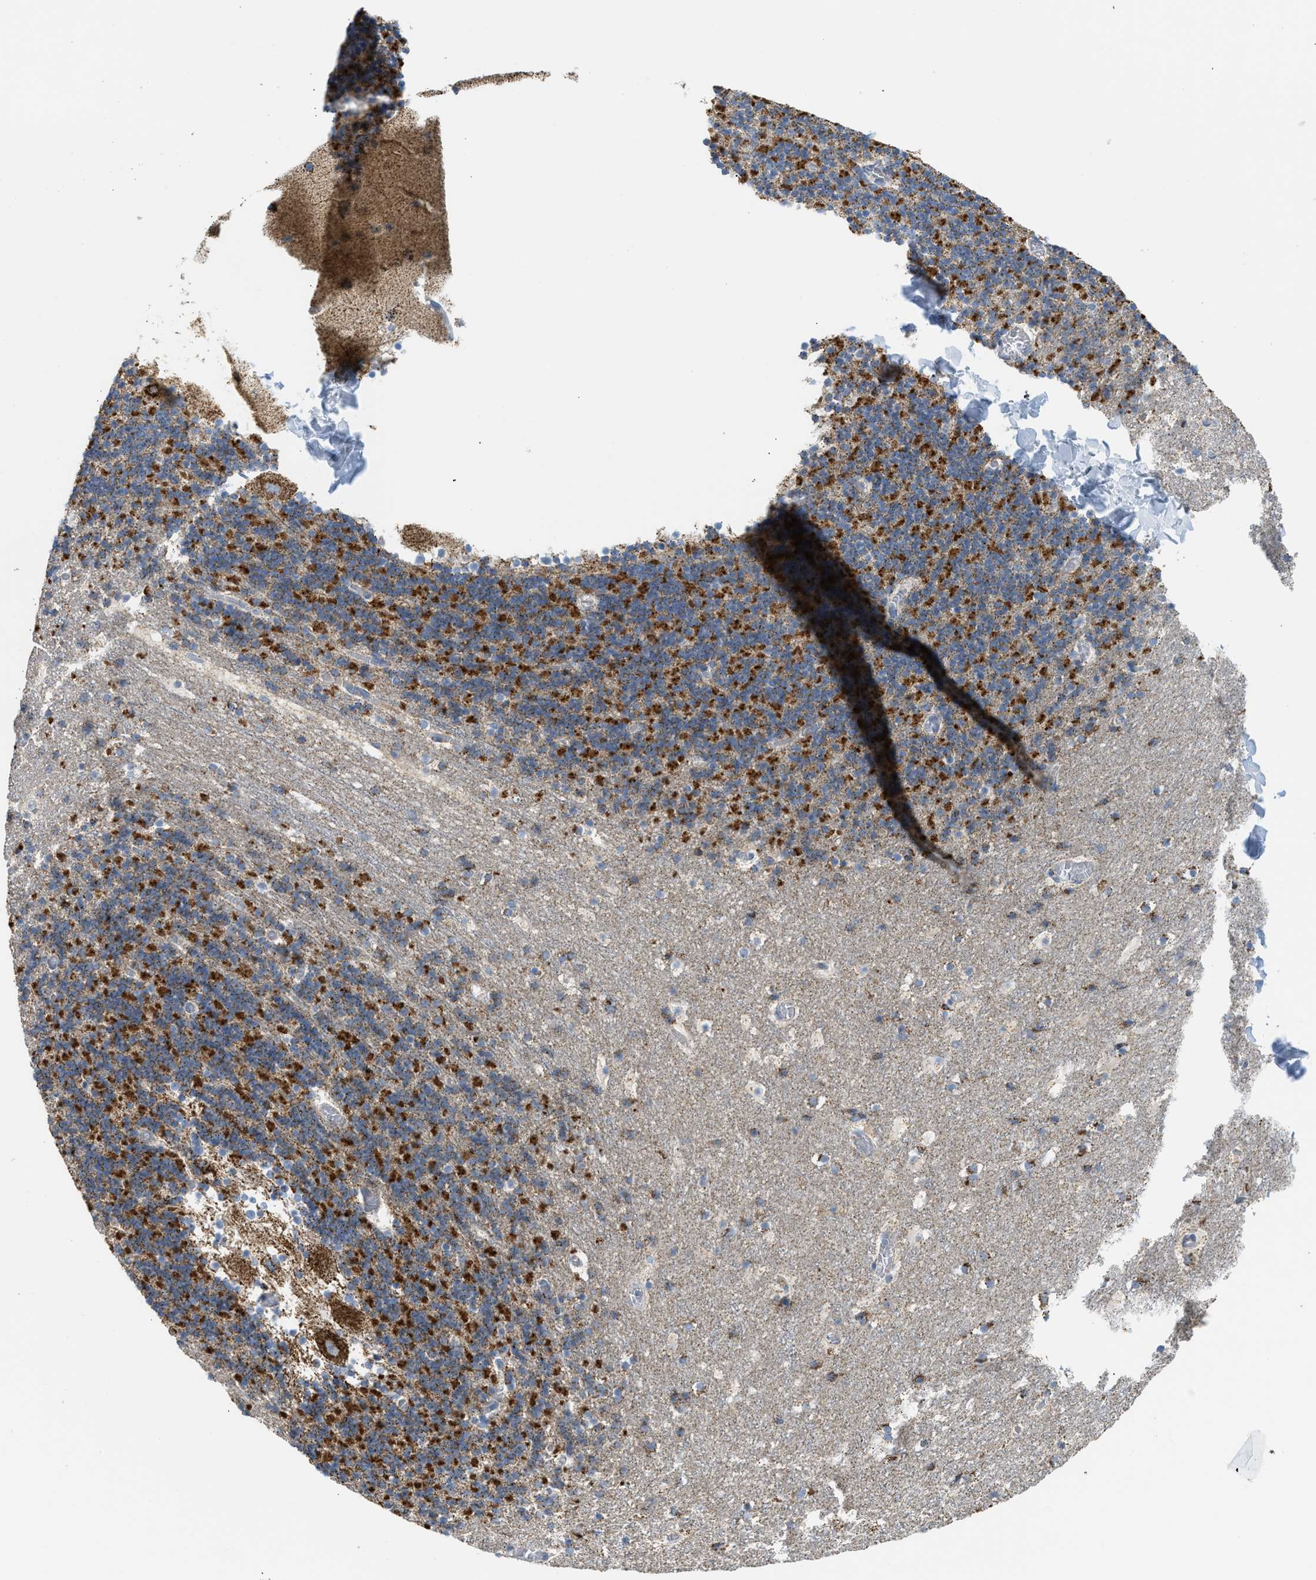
{"staining": {"intensity": "strong", "quantity": "25%-75%", "location": "cytoplasmic/membranous"}, "tissue": "cerebellum", "cell_type": "Cells in granular layer", "image_type": "normal", "snomed": [{"axis": "morphology", "description": "Normal tissue, NOS"}, {"axis": "topography", "description": "Cerebellum"}], "caption": "Approximately 25%-75% of cells in granular layer in benign human cerebellum show strong cytoplasmic/membranous protein staining as visualized by brown immunohistochemical staining.", "gene": "GOT2", "patient": {"sex": "male", "age": 45}}